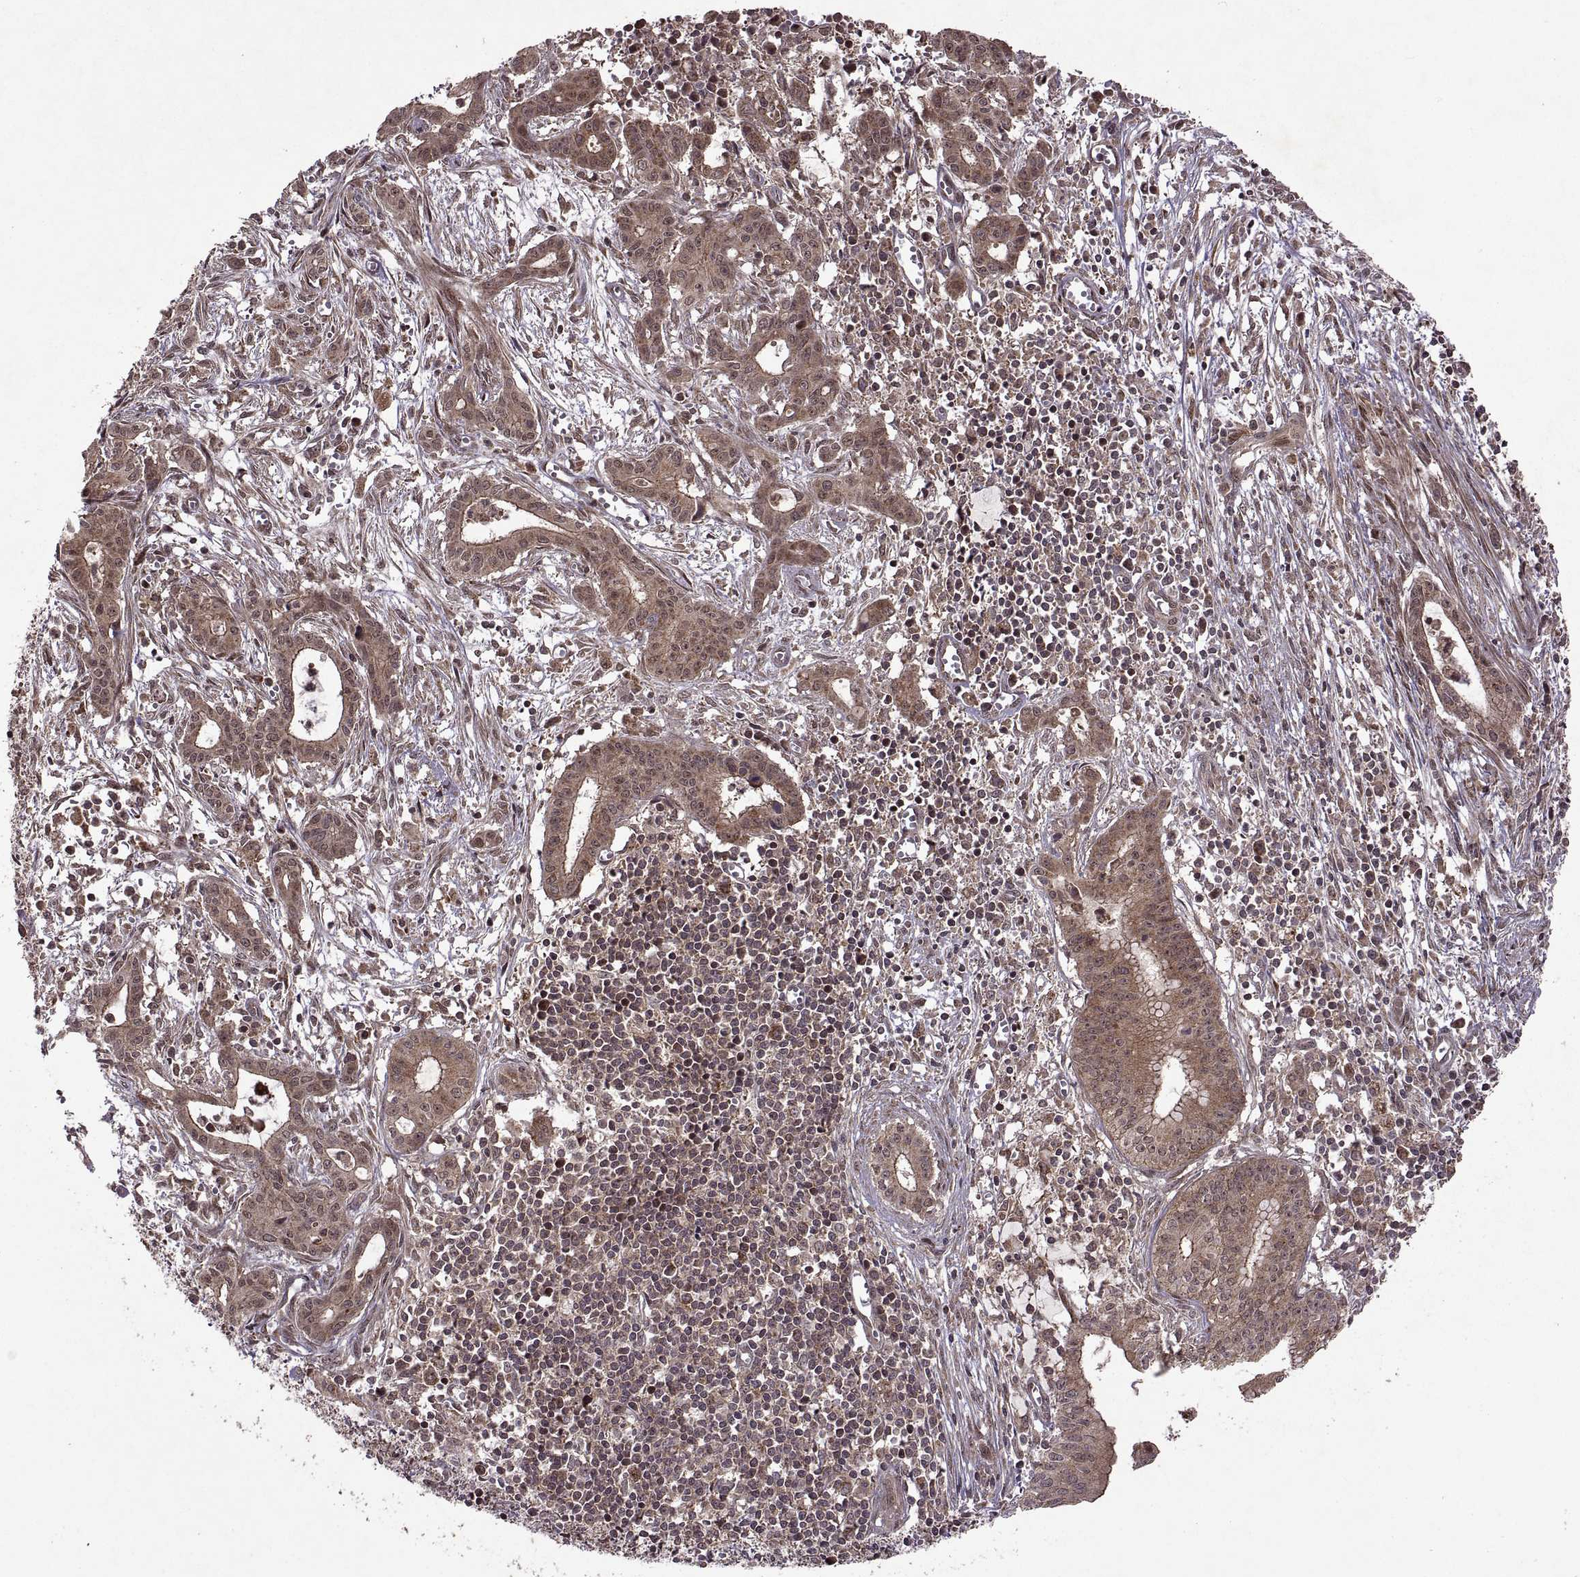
{"staining": {"intensity": "moderate", "quantity": ">75%", "location": "cytoplasmic/membranous"}, "tissue": "pancreatic cancer", "cell_type": "Tumor cells", "image_type": "cancer", "snomed": [{"axis": "morphology", "description": "Adenocarcinoma, NOS"}, {"axis": "topography", "description": "Pancreas"}], "caption": "Immunohistochemical staining of adenocarcinoma (pancreatic) shows medium levels of moderate cytoplasmic/membranous protein expression in approximately >75% of tumor cells.", "gene": "PTOV1", "patient": {"sex": "male", "age": 48}}